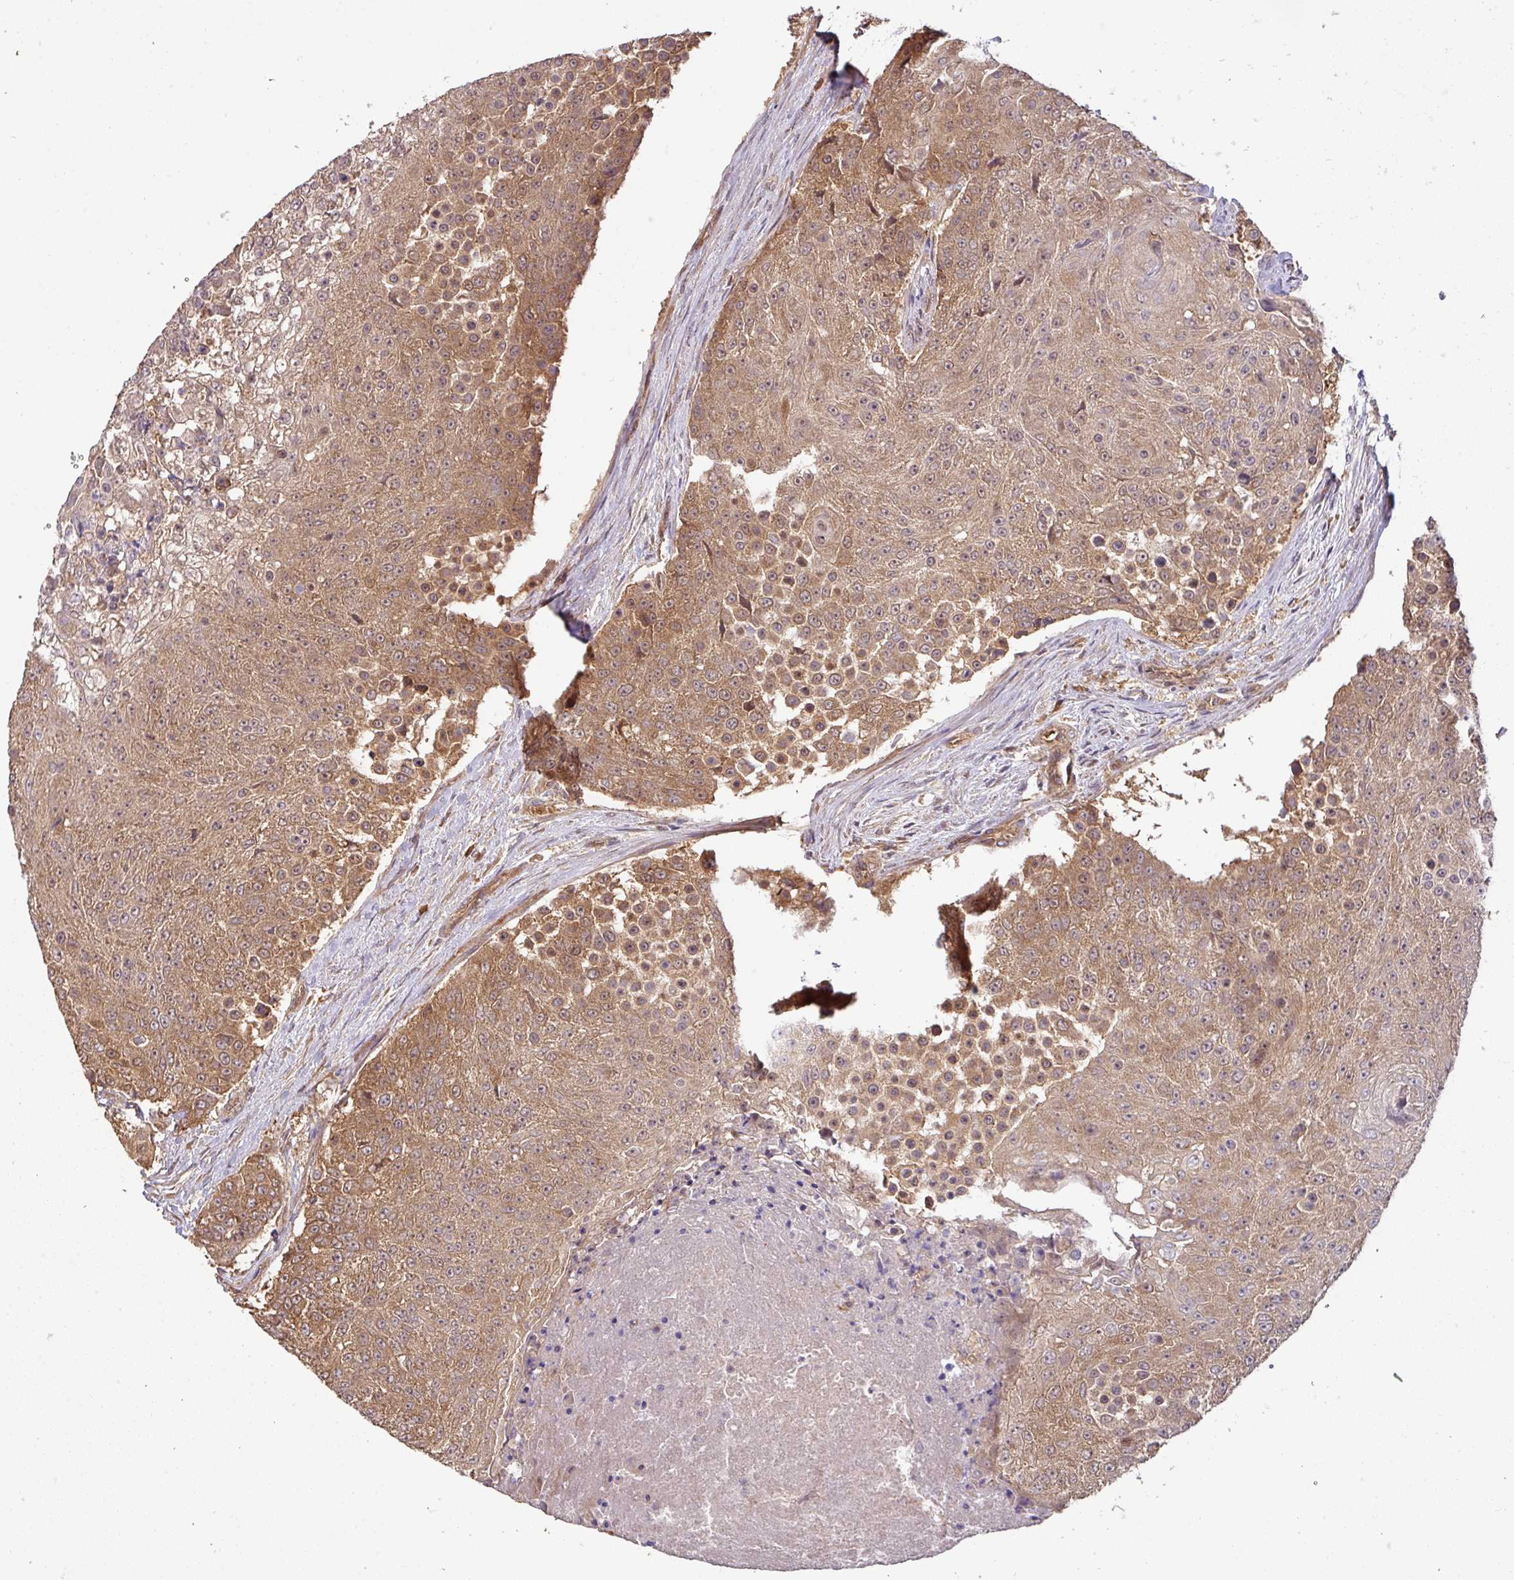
{"staining": {"intensity": "moderate", "quantity": ">75%", "location": "cytoplasmic/membranous,nuclear"}, "tissue": "urothelial cancer", "cell_type": "Tumor cells", "image_type": "cancer", "snomed": [{"axis": "morphology", "description": "Urothelial carcinoma, High grade"}, {"axis": "topography", "description": "Urinary bladder"}], "caption": "Protein staining shows moderate cytoplasmic/membranous and nuclear staining in approximately >75% of tumor cells in urothelial cancer.", "gene": "GSPT1", "patient": {"sex": "female", "age": 63}}